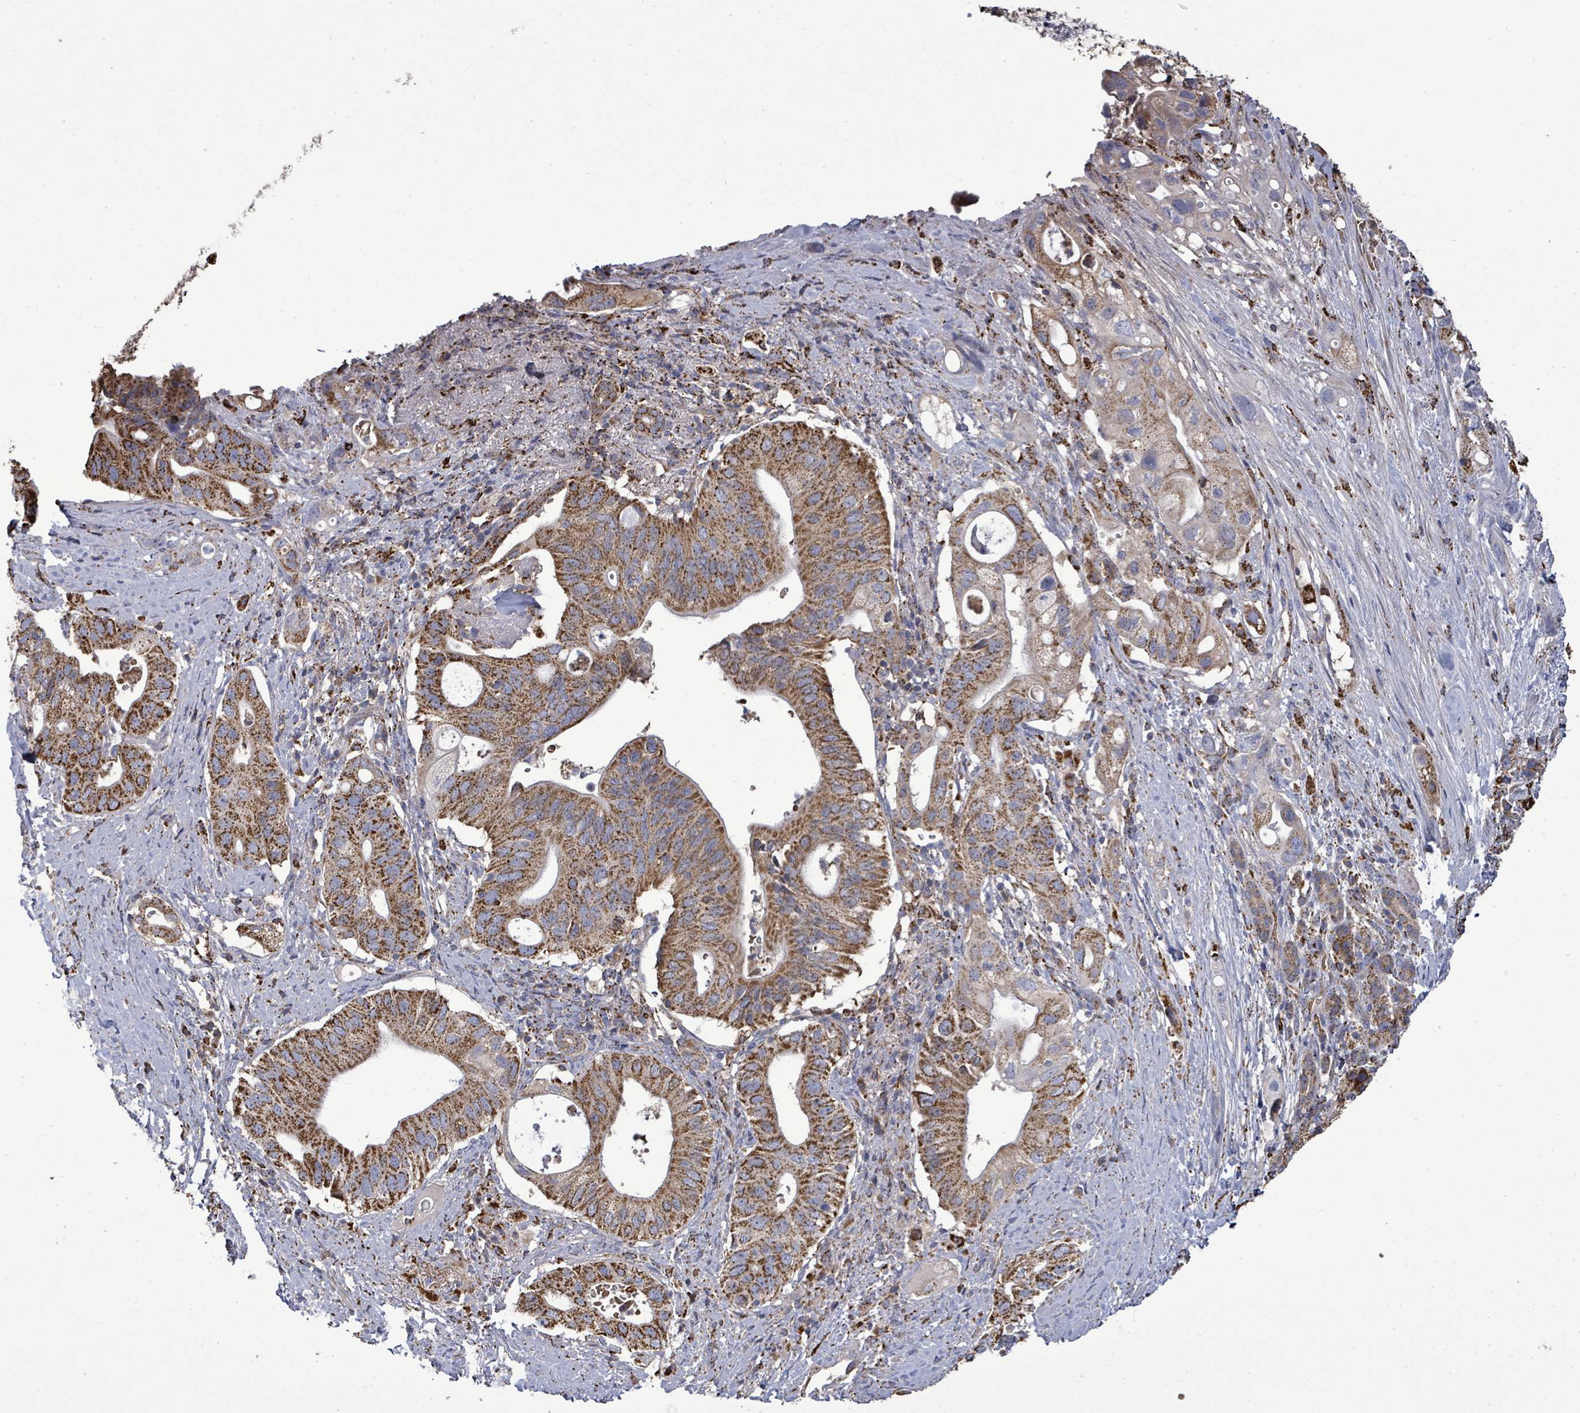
{"staining": {"intensity": "strong", "quantity": ">75%", "location": "cytoplasmic/membranous"}, "tissue": "pancreatic cancer", "cell_type": "Tumor cells", "image_type": "cancer", "snomed": [{"axis": "morphology", "description": "Adenocarcinoma, NOS"}, {"axis": "topography", "description": "Pancreas"}], "caption": "The photomicrograph displays a brown stain indicating the presence of a protein in the cytoplasmic/membranous of tumor cells in adenocarcinoma (pancreatic).", "gene": "MTMR12", "patient": {"sex": "female", "age": 72}}